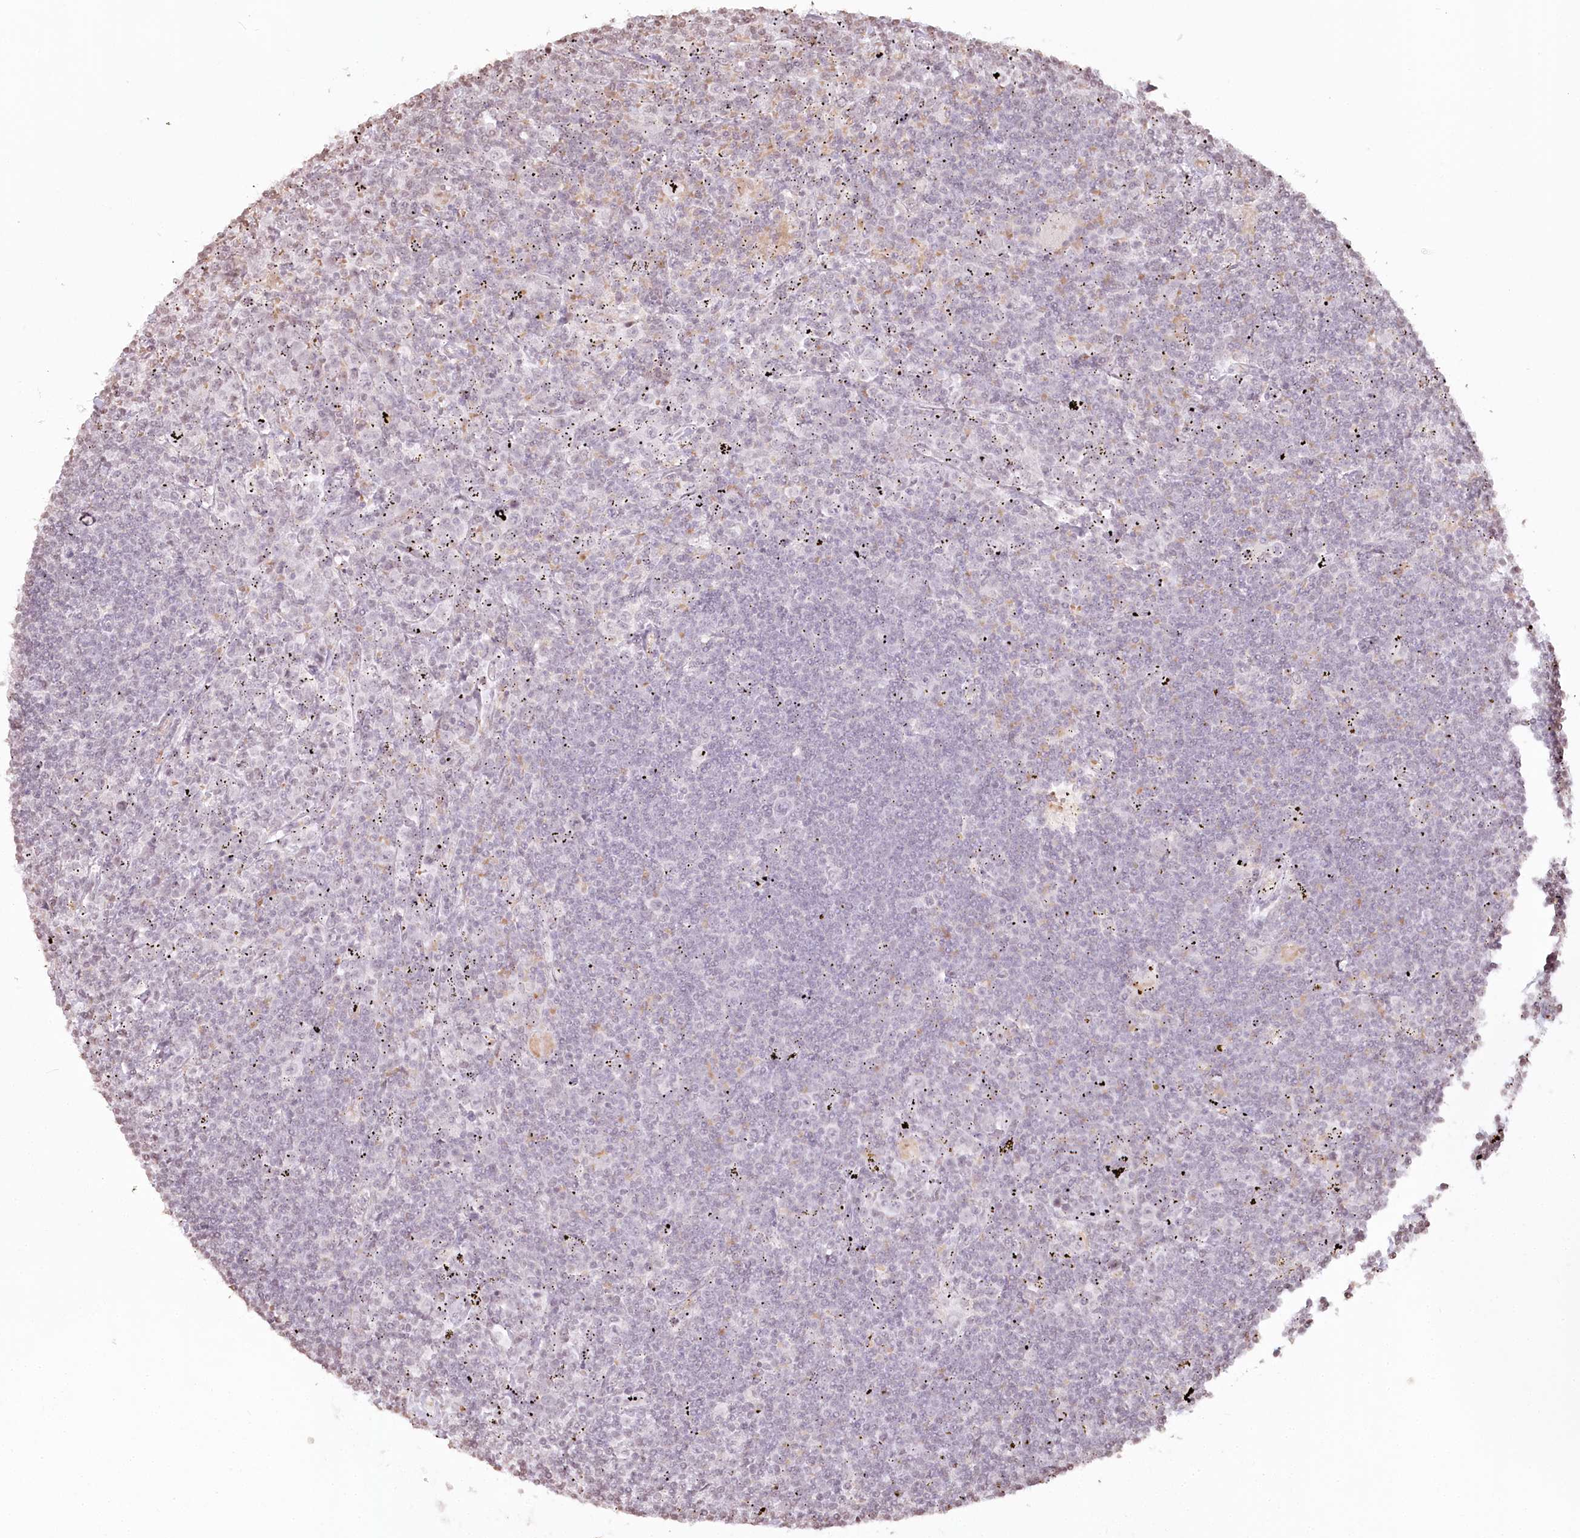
{"staining": {"intensity": "weak", "quantity": "<25%", "location": "nuclear"}, "tissue": "lymphoma", "cell_type": "Tumor cells", "image_type": "cancer", "snomed": [{"axis": "morphology", "description": "Malignant lymphoma, non-Hodgkin's type, Low grade"}, {"axis": "topography", "description": "Spleen"}], "caption": "Tumor cells are negative for brown protein staining in malignant lymphoma, non-Hodgkin's type (low-grade).", "gene": "FAM13A", "patient": {"sex": "male", "age": 76}}